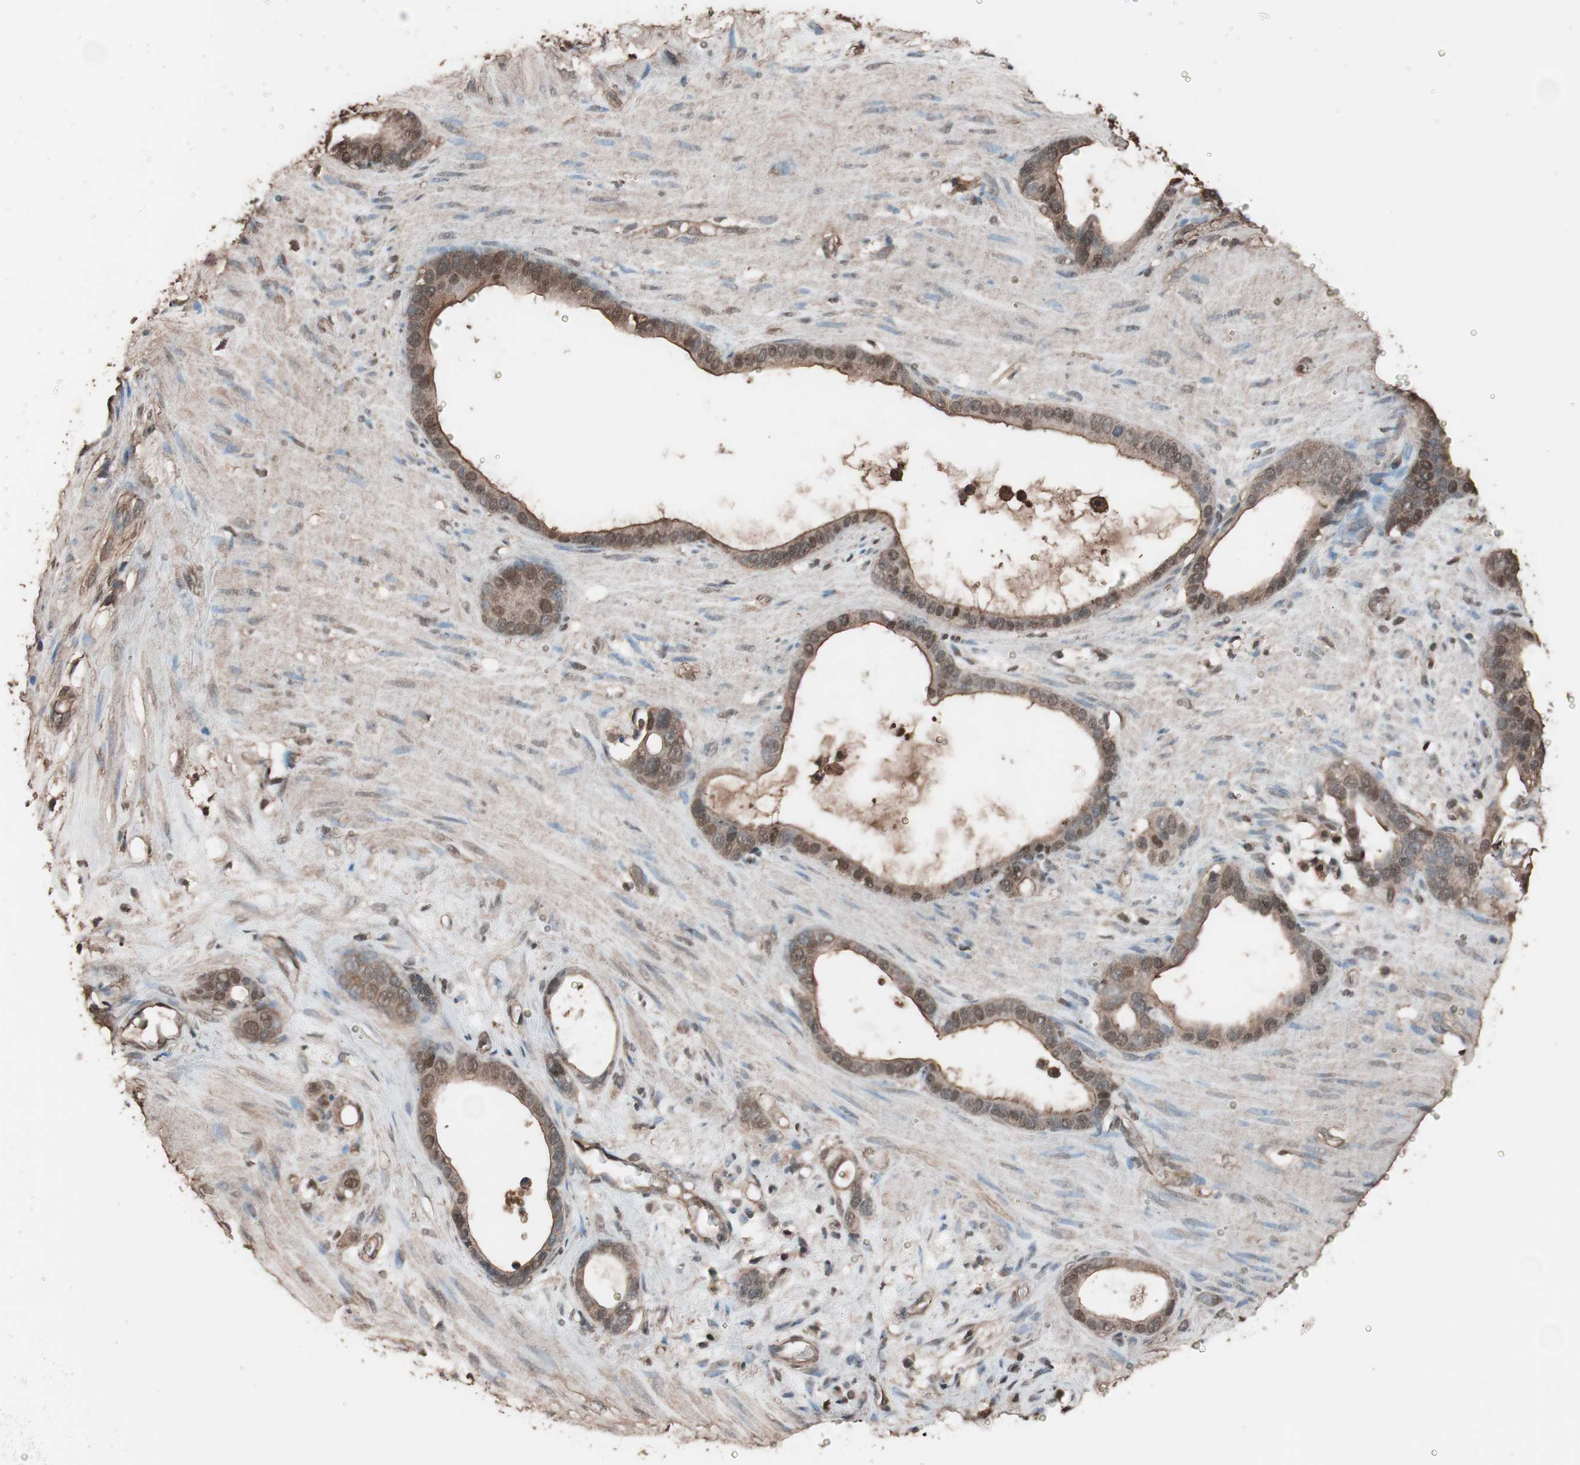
{"staining": {"intensity": "moderate", "quantity": ">75%", "location": "cytoplasmic/membranous,nuclear"}, "tissue": "stomach cancer", "cell_type": "Tumor cells", "image_type": "cancer", "snomed": [{"axis": "morphology", "description": "Adenocarcinoma, NOS"}, {"axis": "topography", "description": "Stomach"}], "caption": "An immunohistochemistry photomicrograph of tumor tissue is shown. Protein staining in brown highlights moderate cytoplasmic/membranous and nuclear positivity in adenocarcinoma (stomach) within tumor cells.", "gene": "CALM2", "patient": {"sex": "female", "age": 75}}